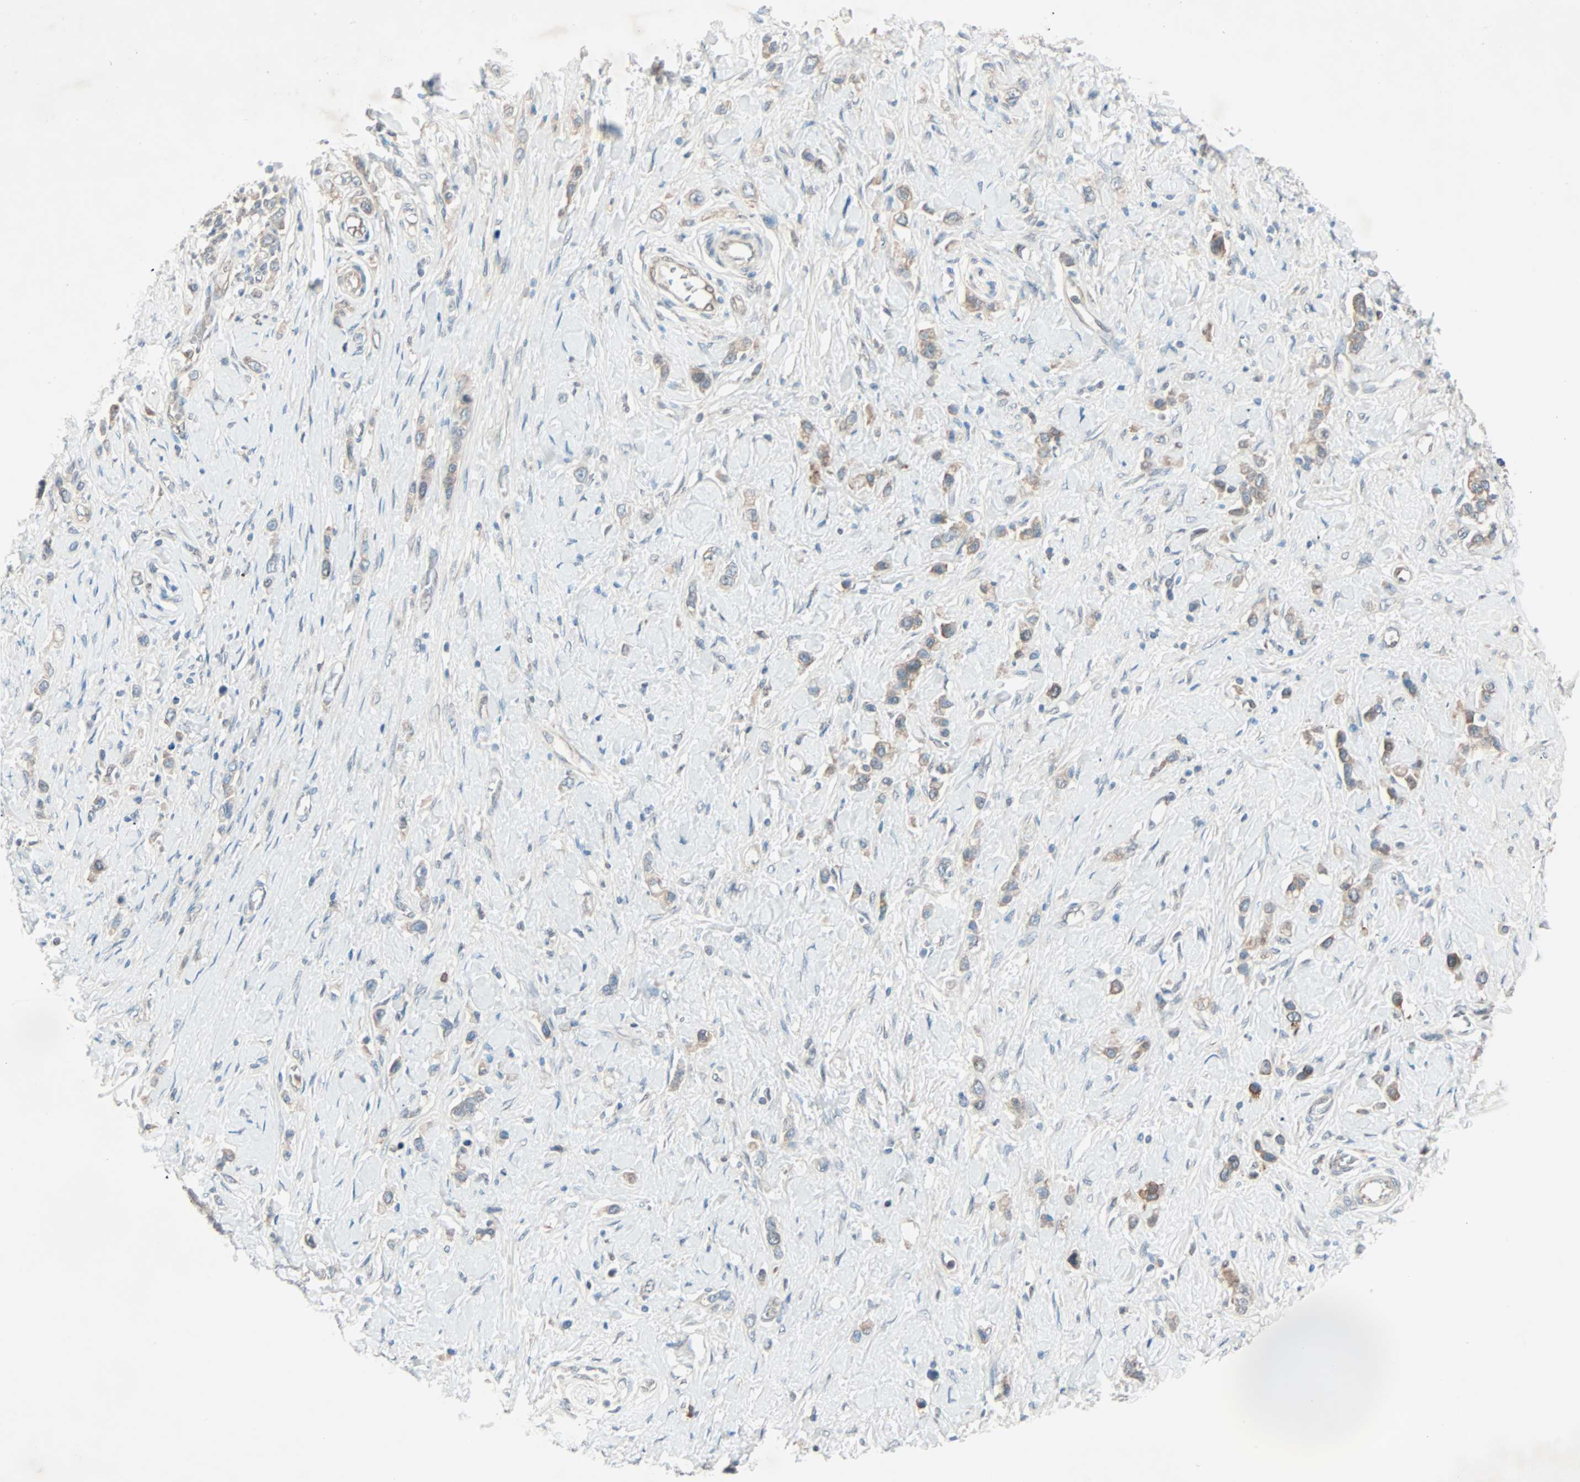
{"staining": {"intensity": "weak", "quantity": "25%-75%", "location": "cytoplasmic/membranous"}, "tissue": "stomach cancer", "cell_type": "Tumor cells", "image_type": "cancer", "snomed": [{"axis": "morphology", "description": "Normal tissue, NOS"}, {"axis": "morphology", "description": "Adenocarcinoma, NOS"}, {"axis": "morphology", "description": "Adenocarcinoma, High grade"}, {"axis": "topography", "description": "Stomach, upper"}, {"axis": "topography", "description": "Stomach"}], "caption": "Stomach cancer (adenocarcinoma (high-grade)) was stained to show a protein in brown. There is low levels of weak cytoplasmic/membranous positivity in about 25%-75% of tumor cells.", "gene": "SMIM8", "patient": {"sex": "female", "age": 65}}